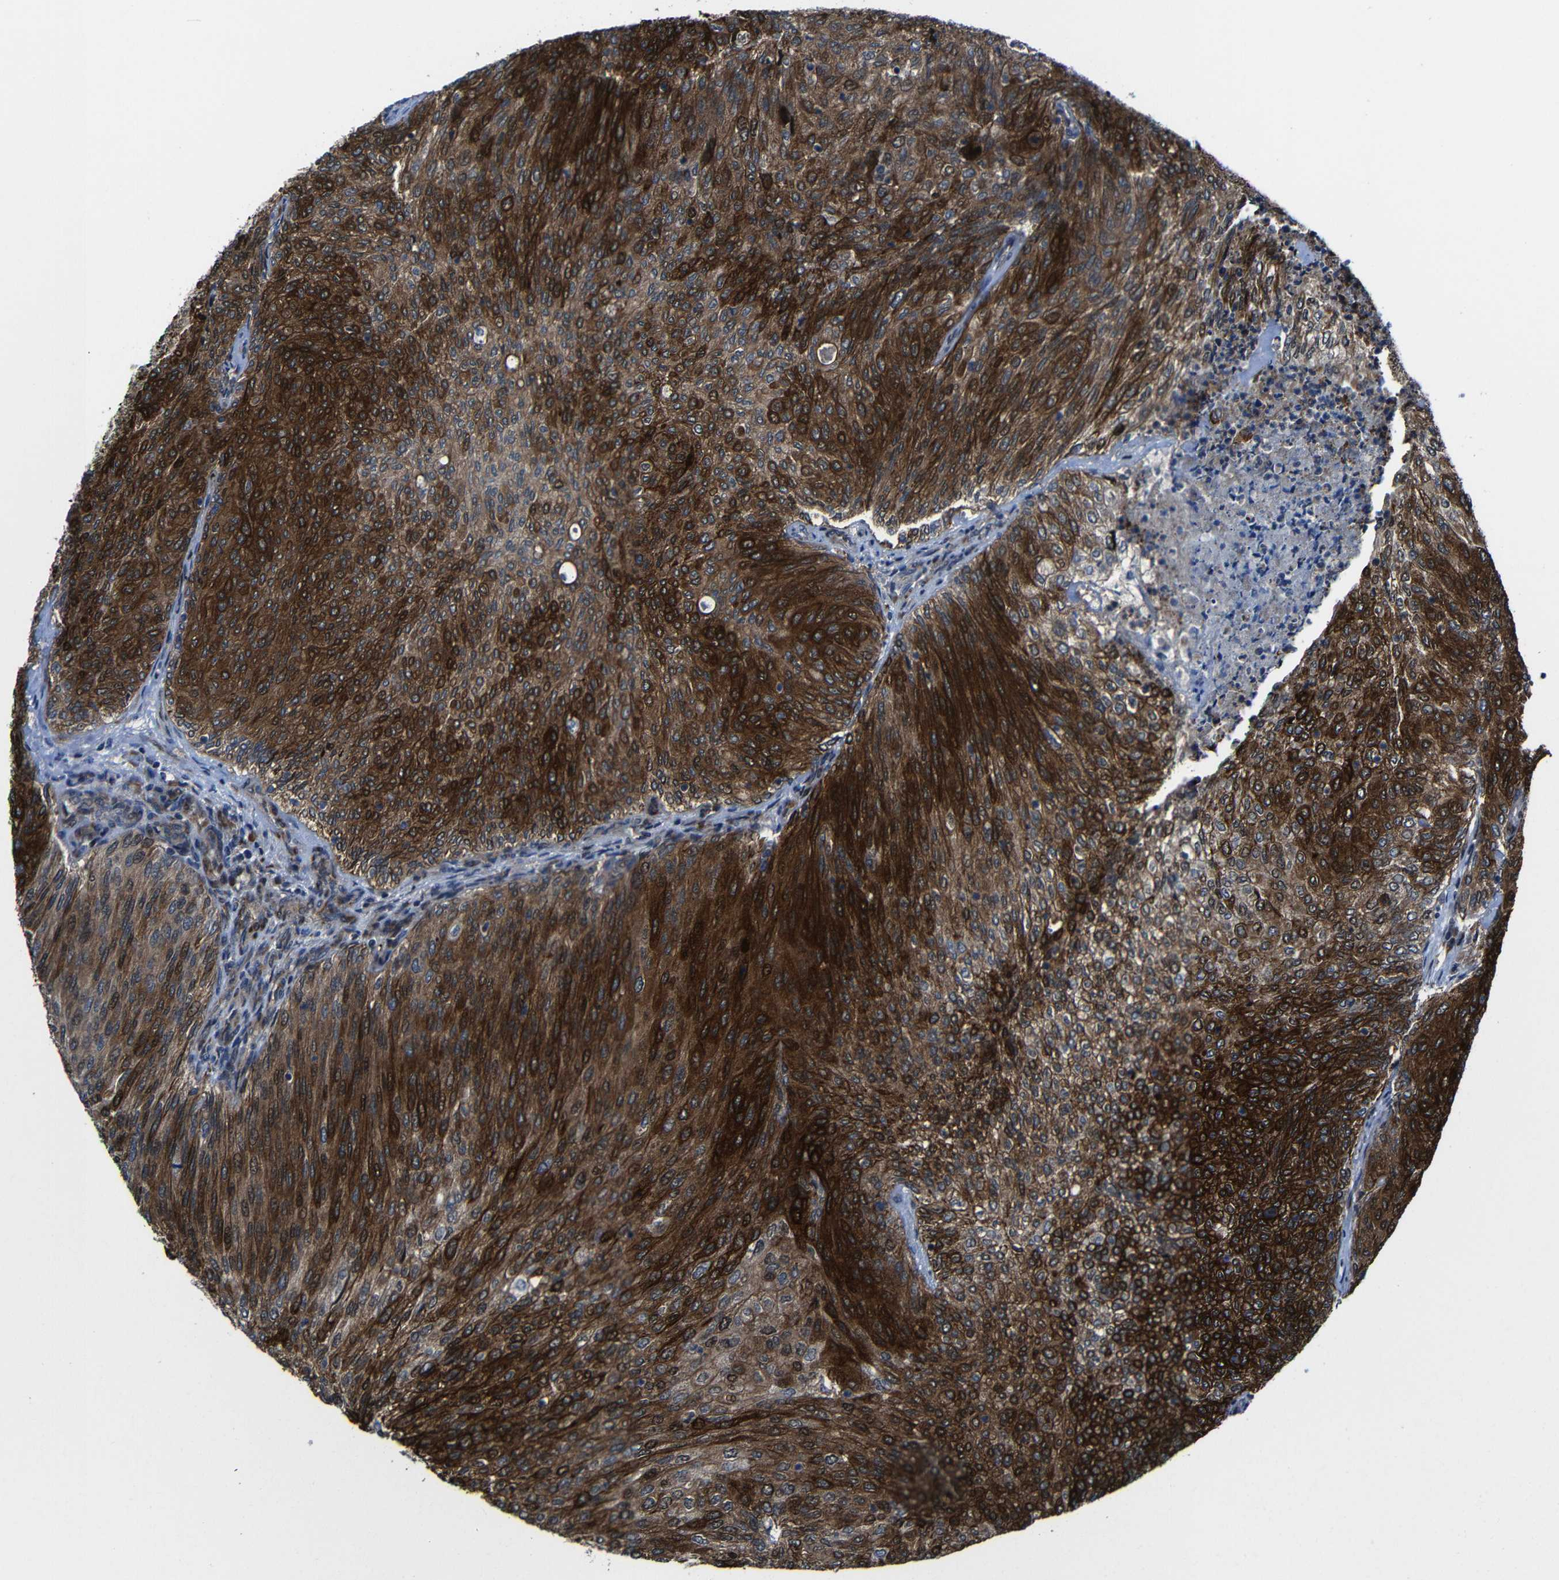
{"staining": {"intensity": "strong", "quantity": ">75%", "location": "cytoplasmic/membranous"}, "tissue": "urothelial cancer", "cell_type": "Tumor cells", "image_type": "cancer", "snomed": [{"axis": "morphology", "description": "Urothelial carcinoma, Low grade"}, {"axis": "topography", "description": "Urinary bladder"}], "caption": "Immunohistochemical staining of urothelial cancer displays high levels of strong cytoplasmic/membranous positivity in about >75% of tumor cells. The staining was performed using DAB, with brown indicating positive protein expression. Nuclei are stained blue with hematoxylin.", "gene": "KIAA0513", "patient": {"sex": "female", "age": 79}}